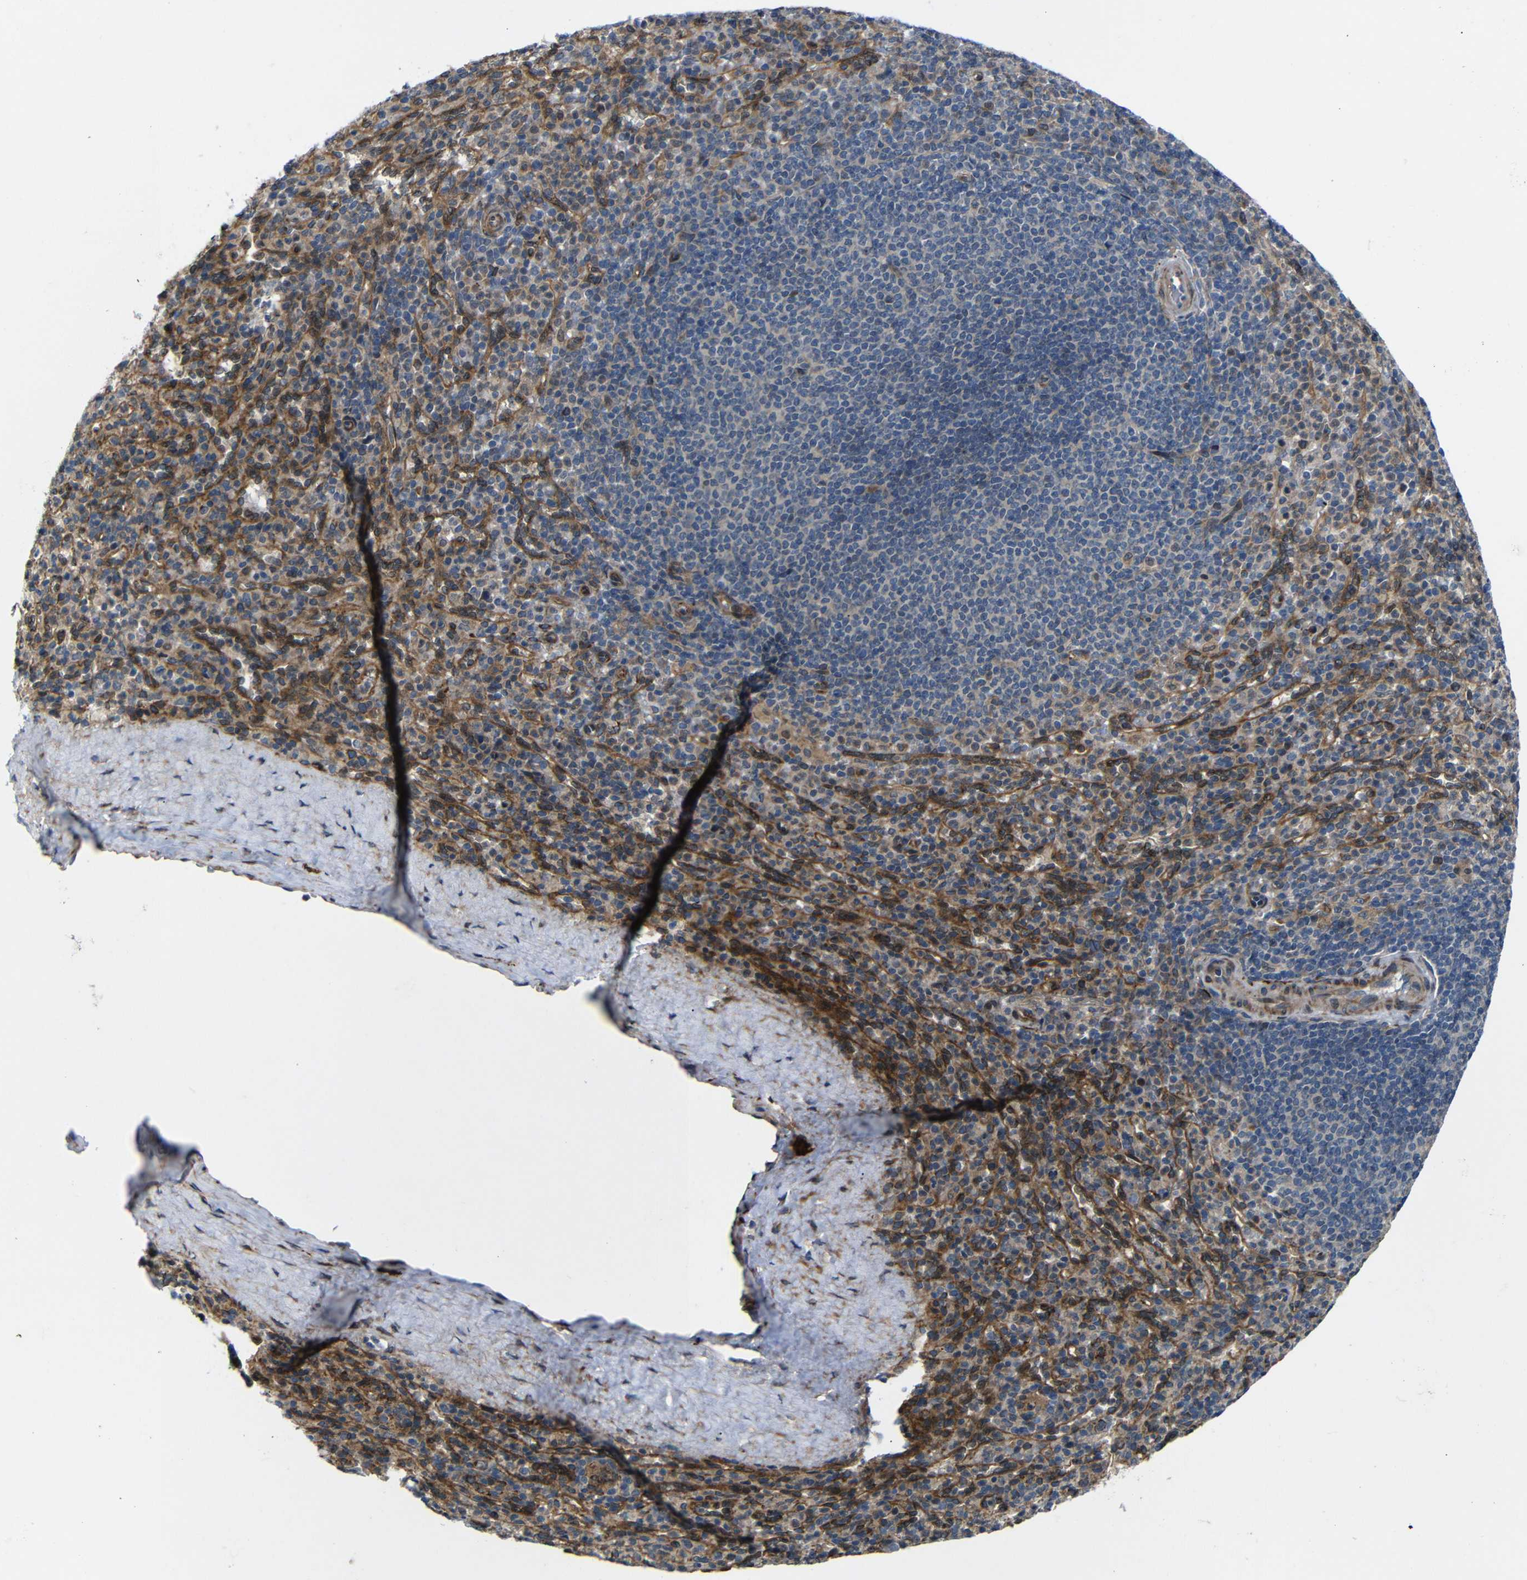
{"staining": {"intensity": "weak", "quantity": ">75%", "location": "cytoplasmic/membranous"}, "tissue": "spleen", "cell_type": "Cells in red pulp", "image_type": "normal", "snomed": [{"axis": "morphology", "description": "Normal tissue, NOS"}, {"axis": "topography", "description": "Spleen"}], "caption": "Spleen stained for a protein (brown) demonstrates weak cytoplasmic/membranous positive staining in about >75% of cells in red pulp.", "gene": "P3H2", "patient": {"sex": "male", "age": 36}}